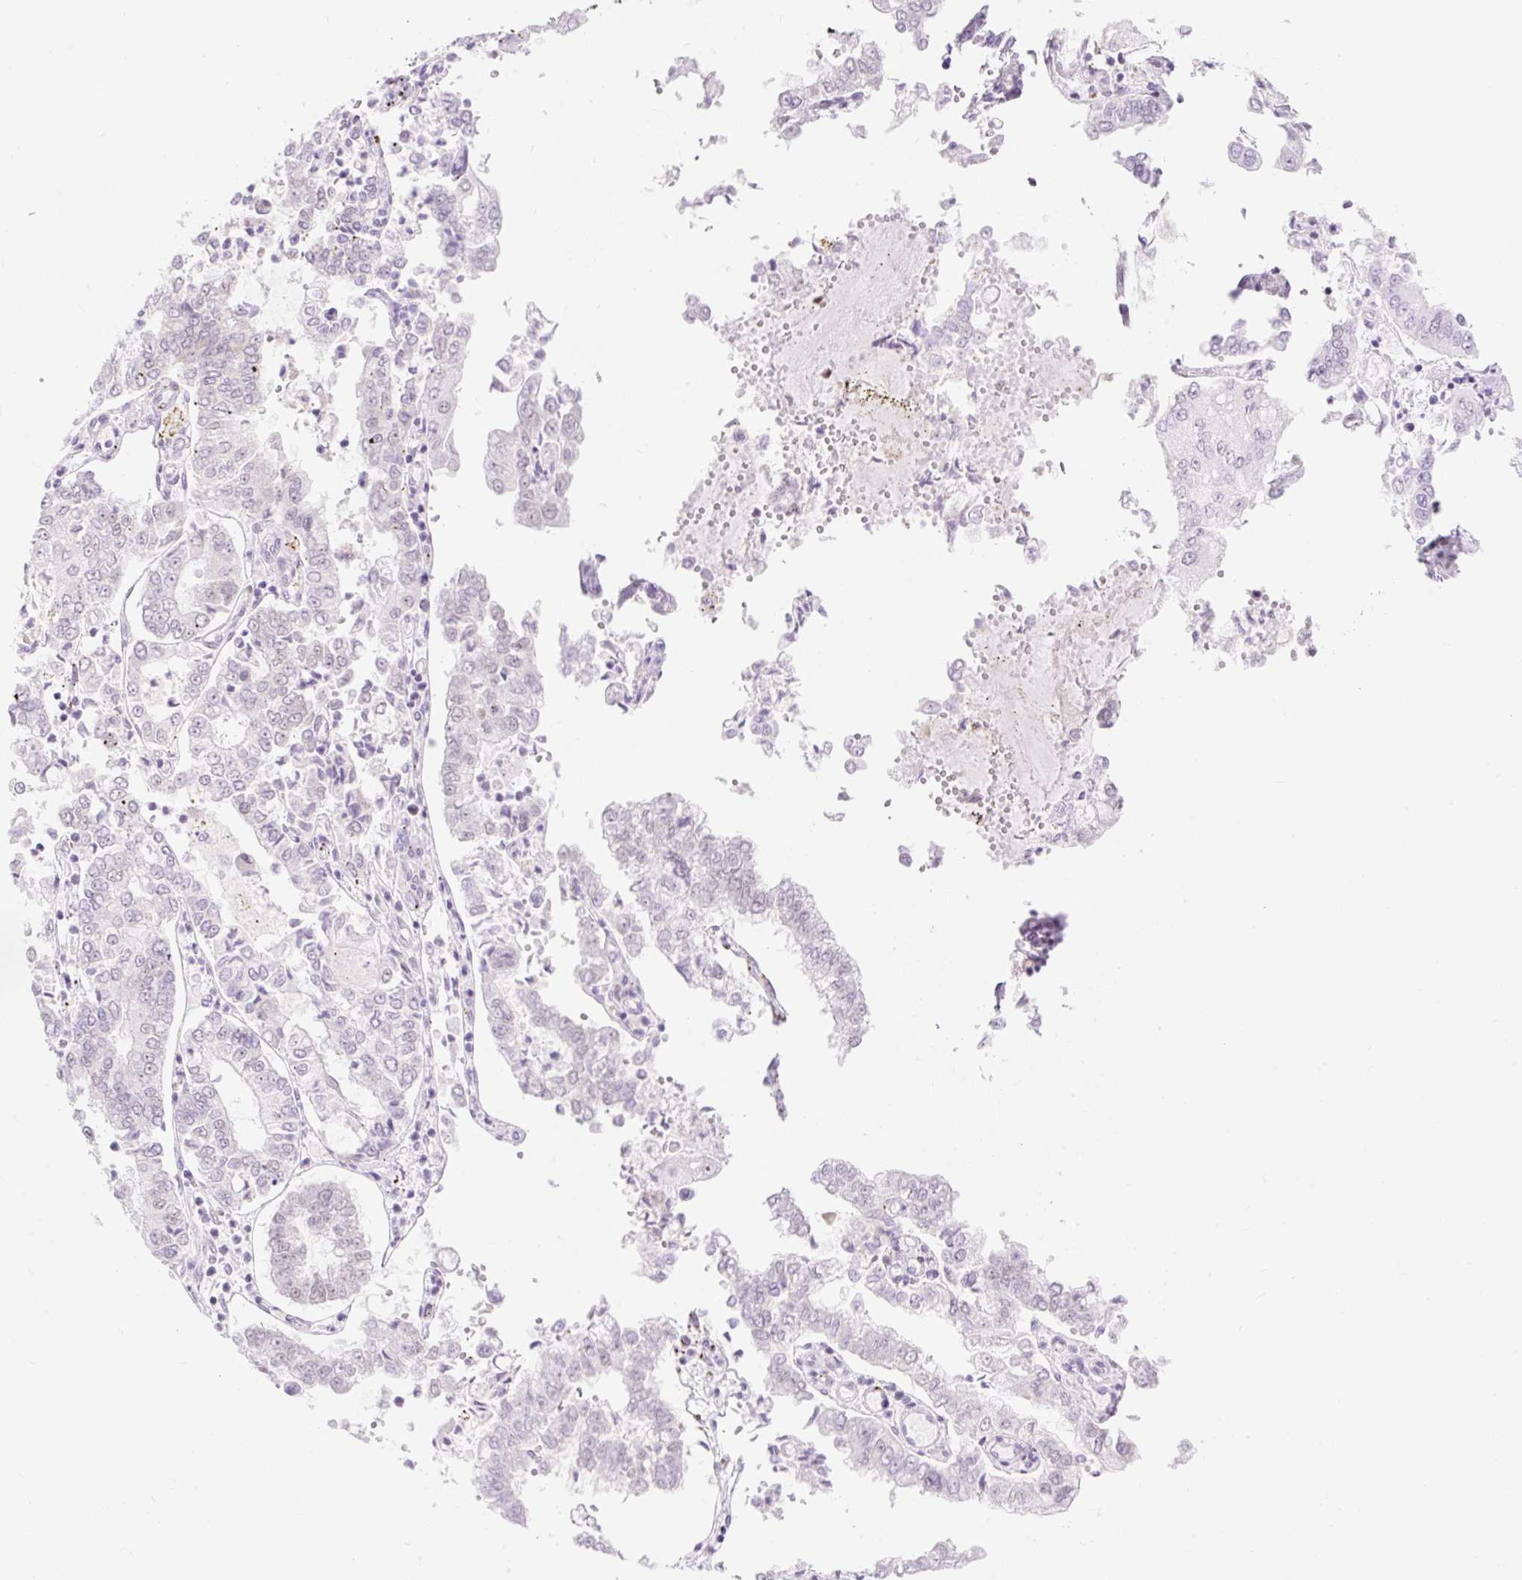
{"staining": {"intensity": "negative", "quantity": "none", "location": "none"}, "tissue": "stomach cancer", "cell_type": "Tumor cells", "image_type": "cancer", "snomed": [{"axis": "morphology", "description": "Adenocarcinoma, NOS"}, {"axis": "topography", "description": "Stomach"}], "caption": "An IHC photomicrograph of stomach adenocarcinoma is shown. There is no staining in tumor cells of stomach adenocarcinoma.", "gene": "H2BW1", "patient": {"sex": "male", "age": 76}}